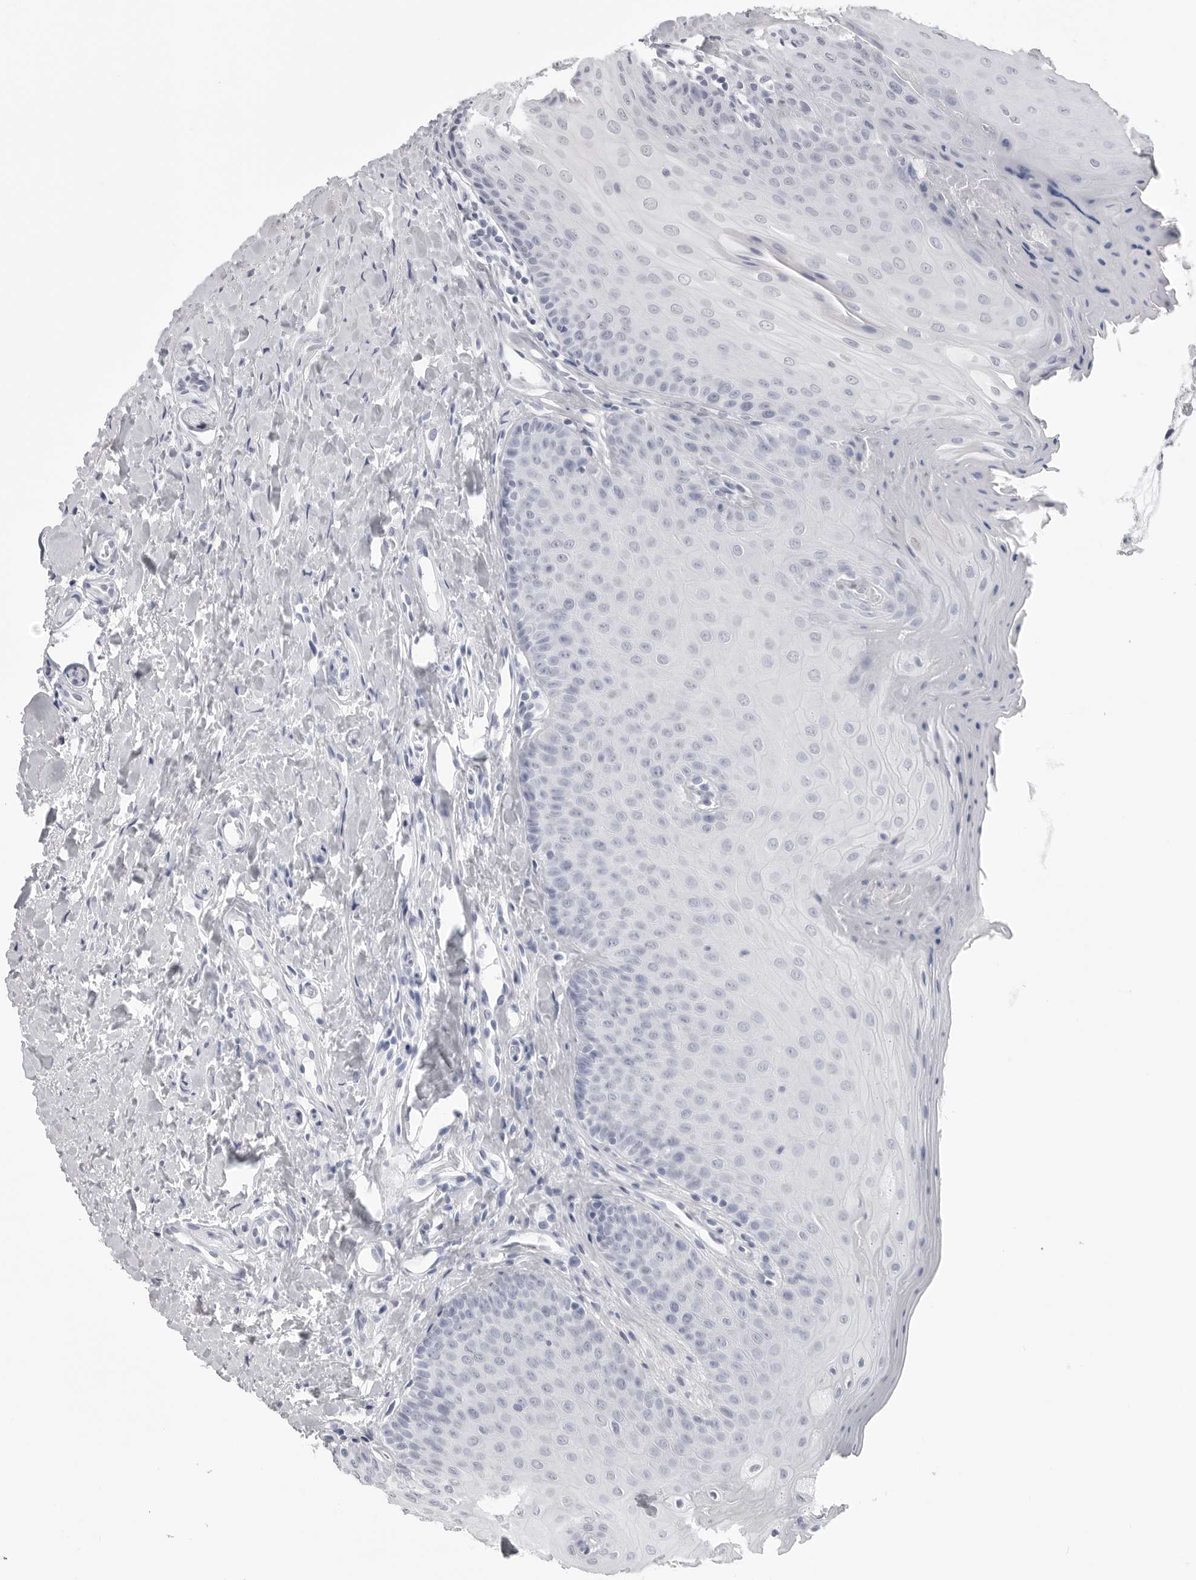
{"staining": {"intensity": "negative", "quantity": "none", "location": "none"}, "tissue": "oral mucosa", "cell_type": "Squamous epithelial cells", "image_type": "normal", "snomed": [{"axis": "morphology", "description": "Normal tissue, NOS"}, {"axis": "topography", "description": "Oral tissue"}], "caption": "Immunohistochemistry of benign oral mucosa shows no positivity in squamous epithelial cells.", "gene": "PRSS1", "patient": {"sex": "female", "age": 31}}